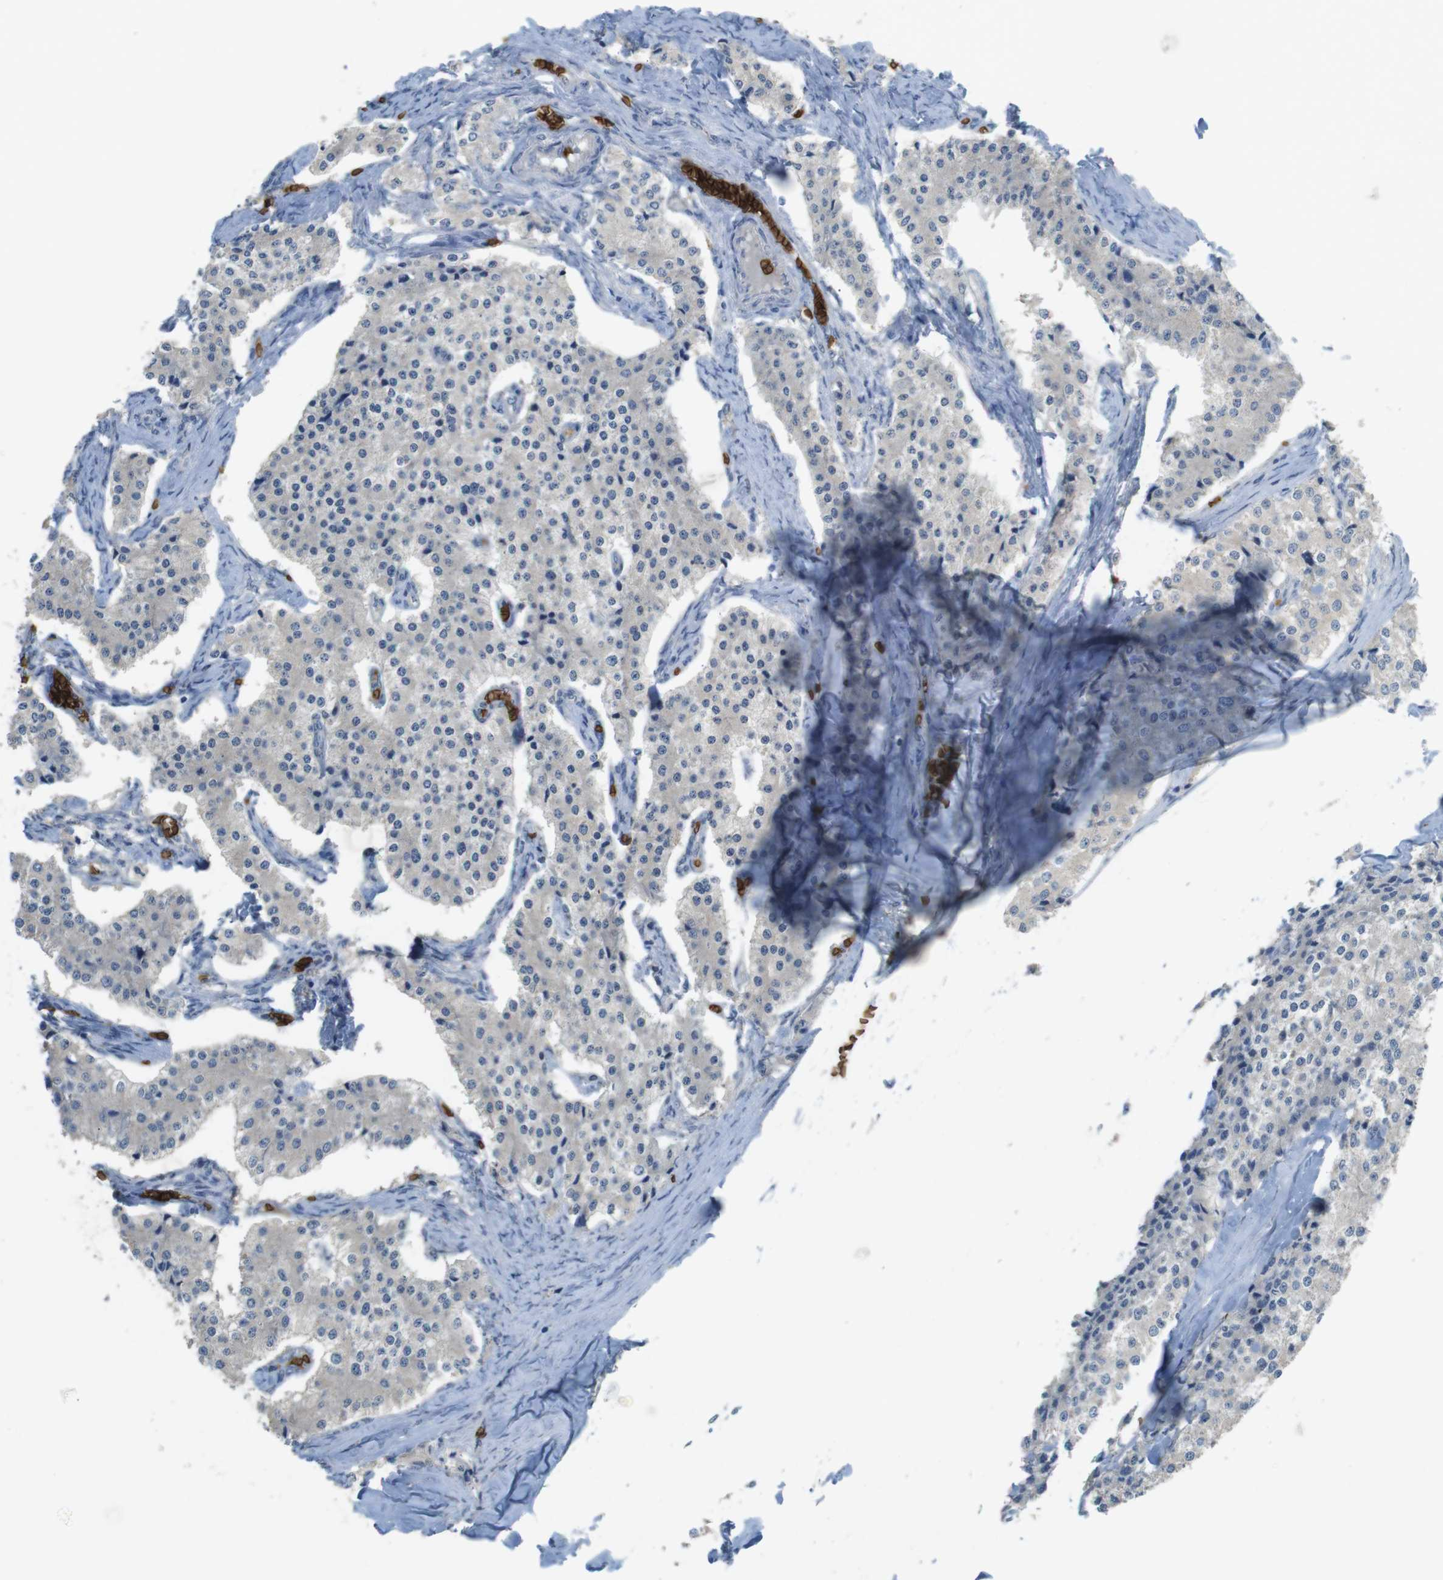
{"staining": {"intensity": "negative", "quantity": "none", "location": "none"}, "tissue": "carcinoid", "cell_type": "Tumor cells", "image_type": "cancer", "snomed": [{"axis": "morphology", "description": "Carcinoid, malignant, NOS"}, {"axis": "topography", "description": "Colon"}], "caption": "DAB (3,3'-diaminobenzidine) immunohistochemical staining of carcinoid (malignant) displays no significant expression in tumor cells. (DAB (3,3'-diaminobenzidine) immunohistochemistry (IHC) visualized using brightfield microscopy, high magnification).", "gene": "GYPA", "patient": {"sex": "female", "age": 52}}